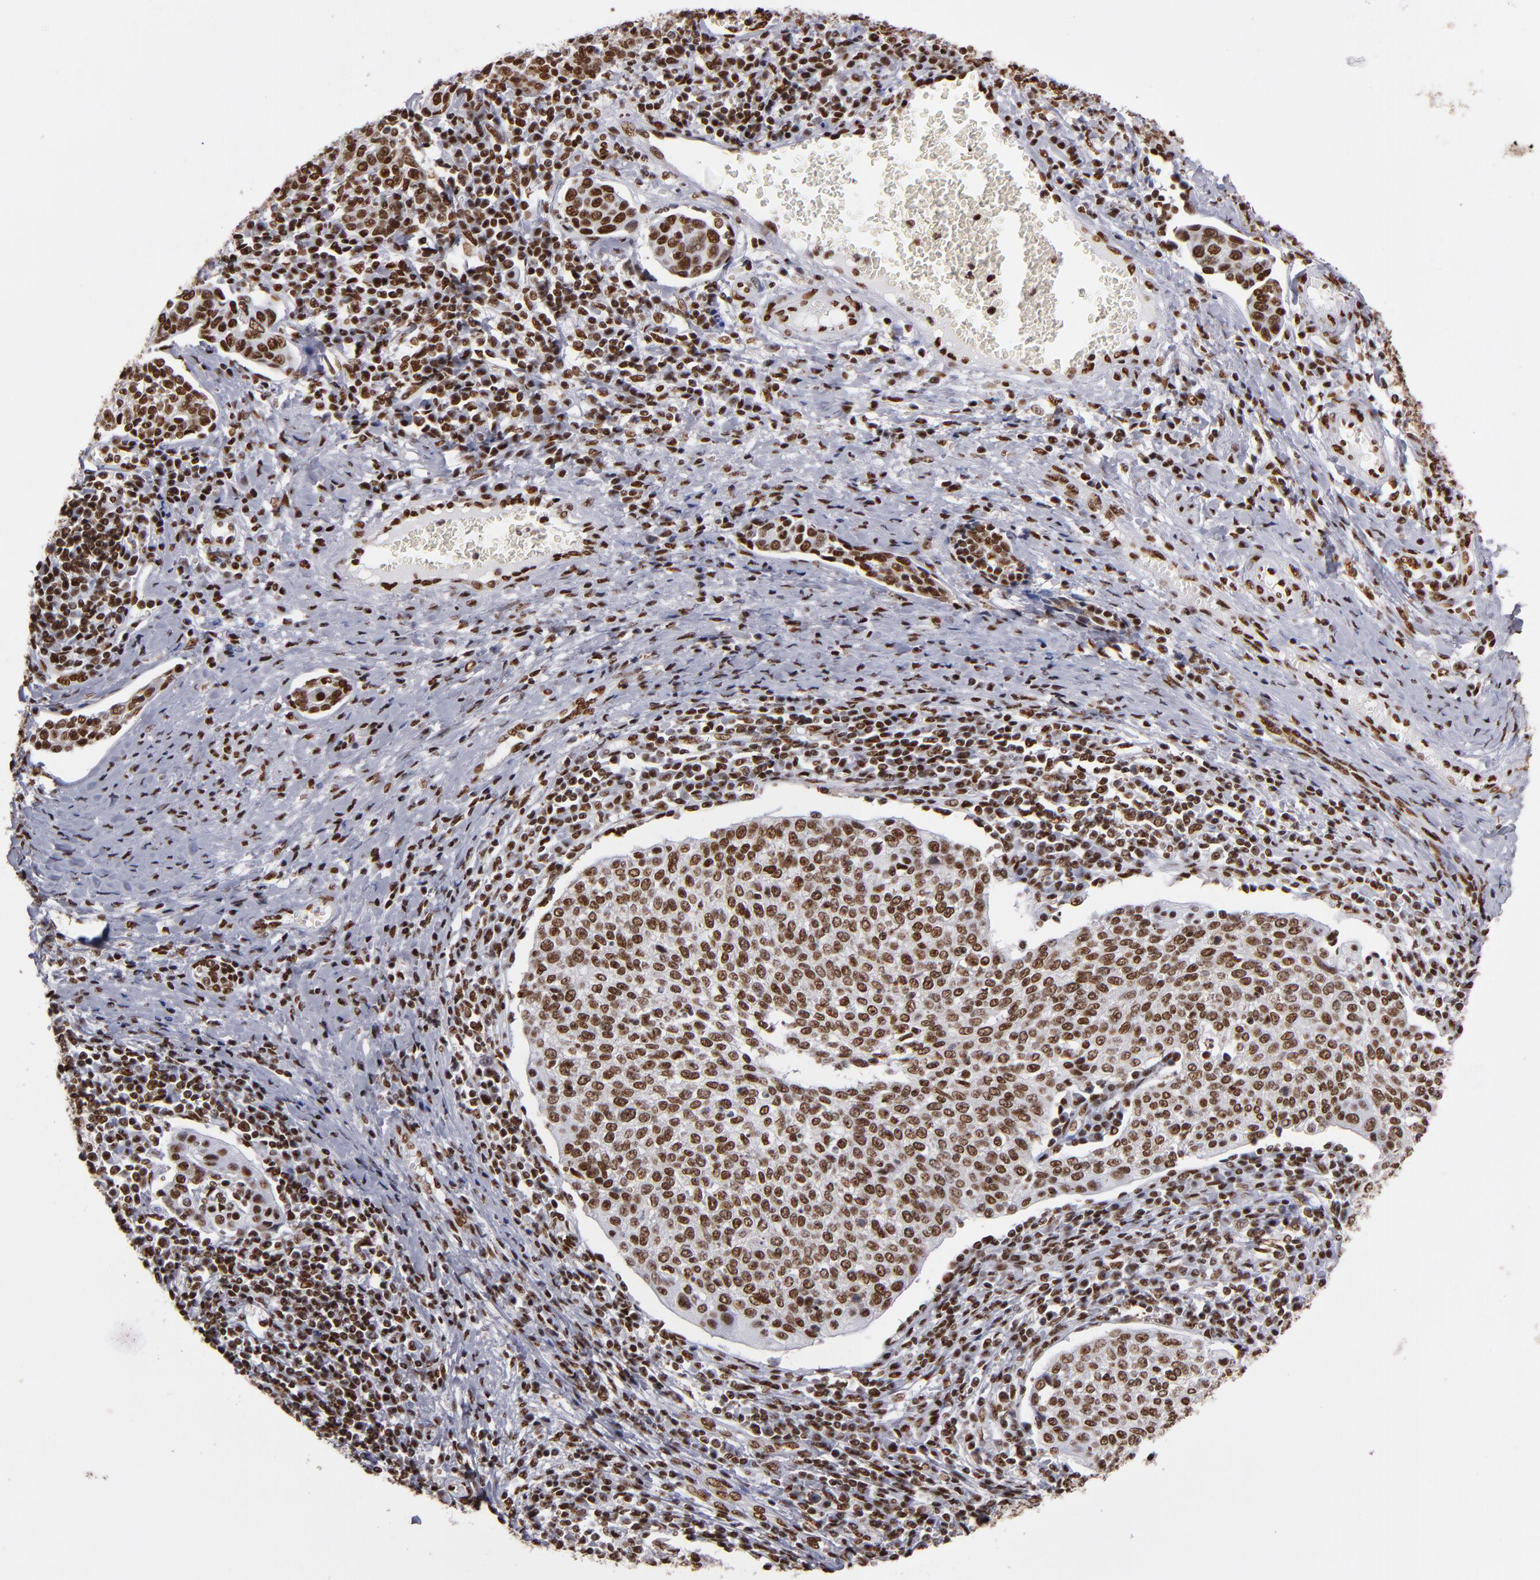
{"staining": {"intensity": "strong", "quantity": ">75%", "location": "nuclear"}, "tissue": "cervical cancer", "cell_type": "Tumor cells", "image_type": "cancer", "snomed": [{"axis": "morphology", "description": "Squamous cell carcinoma, NOS"}, {"axis": "topography", "description": "Cervix"}], "caption": "Immunohistochemical staining of cervical cancer demonstrates high levels of strong nuclear positivity in approximately >75% of tumor cells.", "gene": "MRE11", "patient": {"sex": "female", "age": 40}}